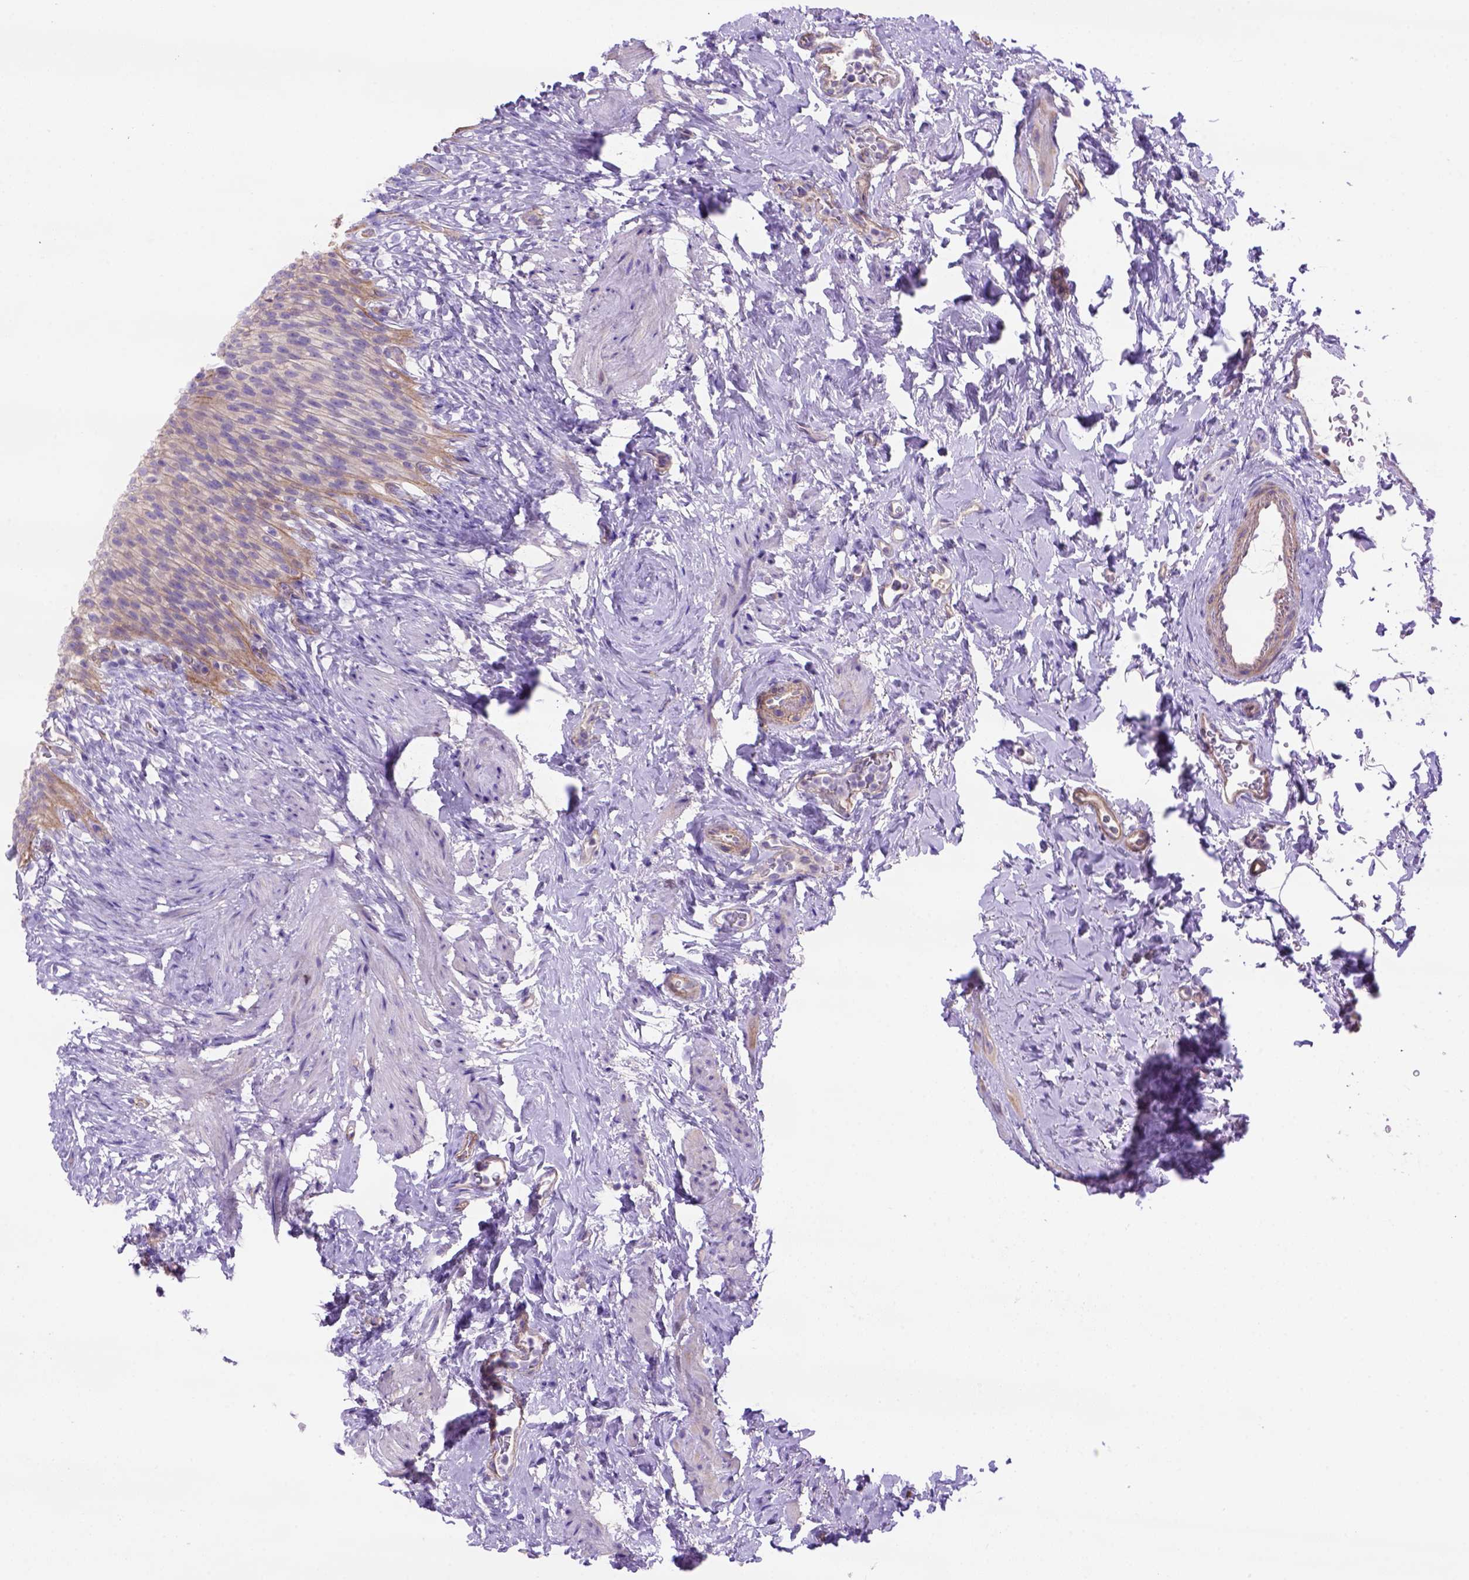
{"staining": {"intensity": "moderate", "quantity": "25%-75%", "location": "cytoplasmic/membranous"}, "tissue": "urinary bladder", "cell_type": "Urothelial cells", "image_type": "normal", "snomed": [{"axis": "morphology", "description": "Normal tissue, NOS"}, {"axis": "topography", "description": "Urinary bladder"}, {"axis": "topography", "description": "Prostate"}], "caption": "DAB (3,3'-diaminobenzidine) immunohistochemical staining of unremarkable human urinary bladder exhibits moderate cytoplasmic/membranous protein staining in about 25%-75% of urothelial cells. (Brightfield microscopy of DAB IHC at high magnification).", "gene": "PEX12", "patient": {"sex": "male", "age": 76}}